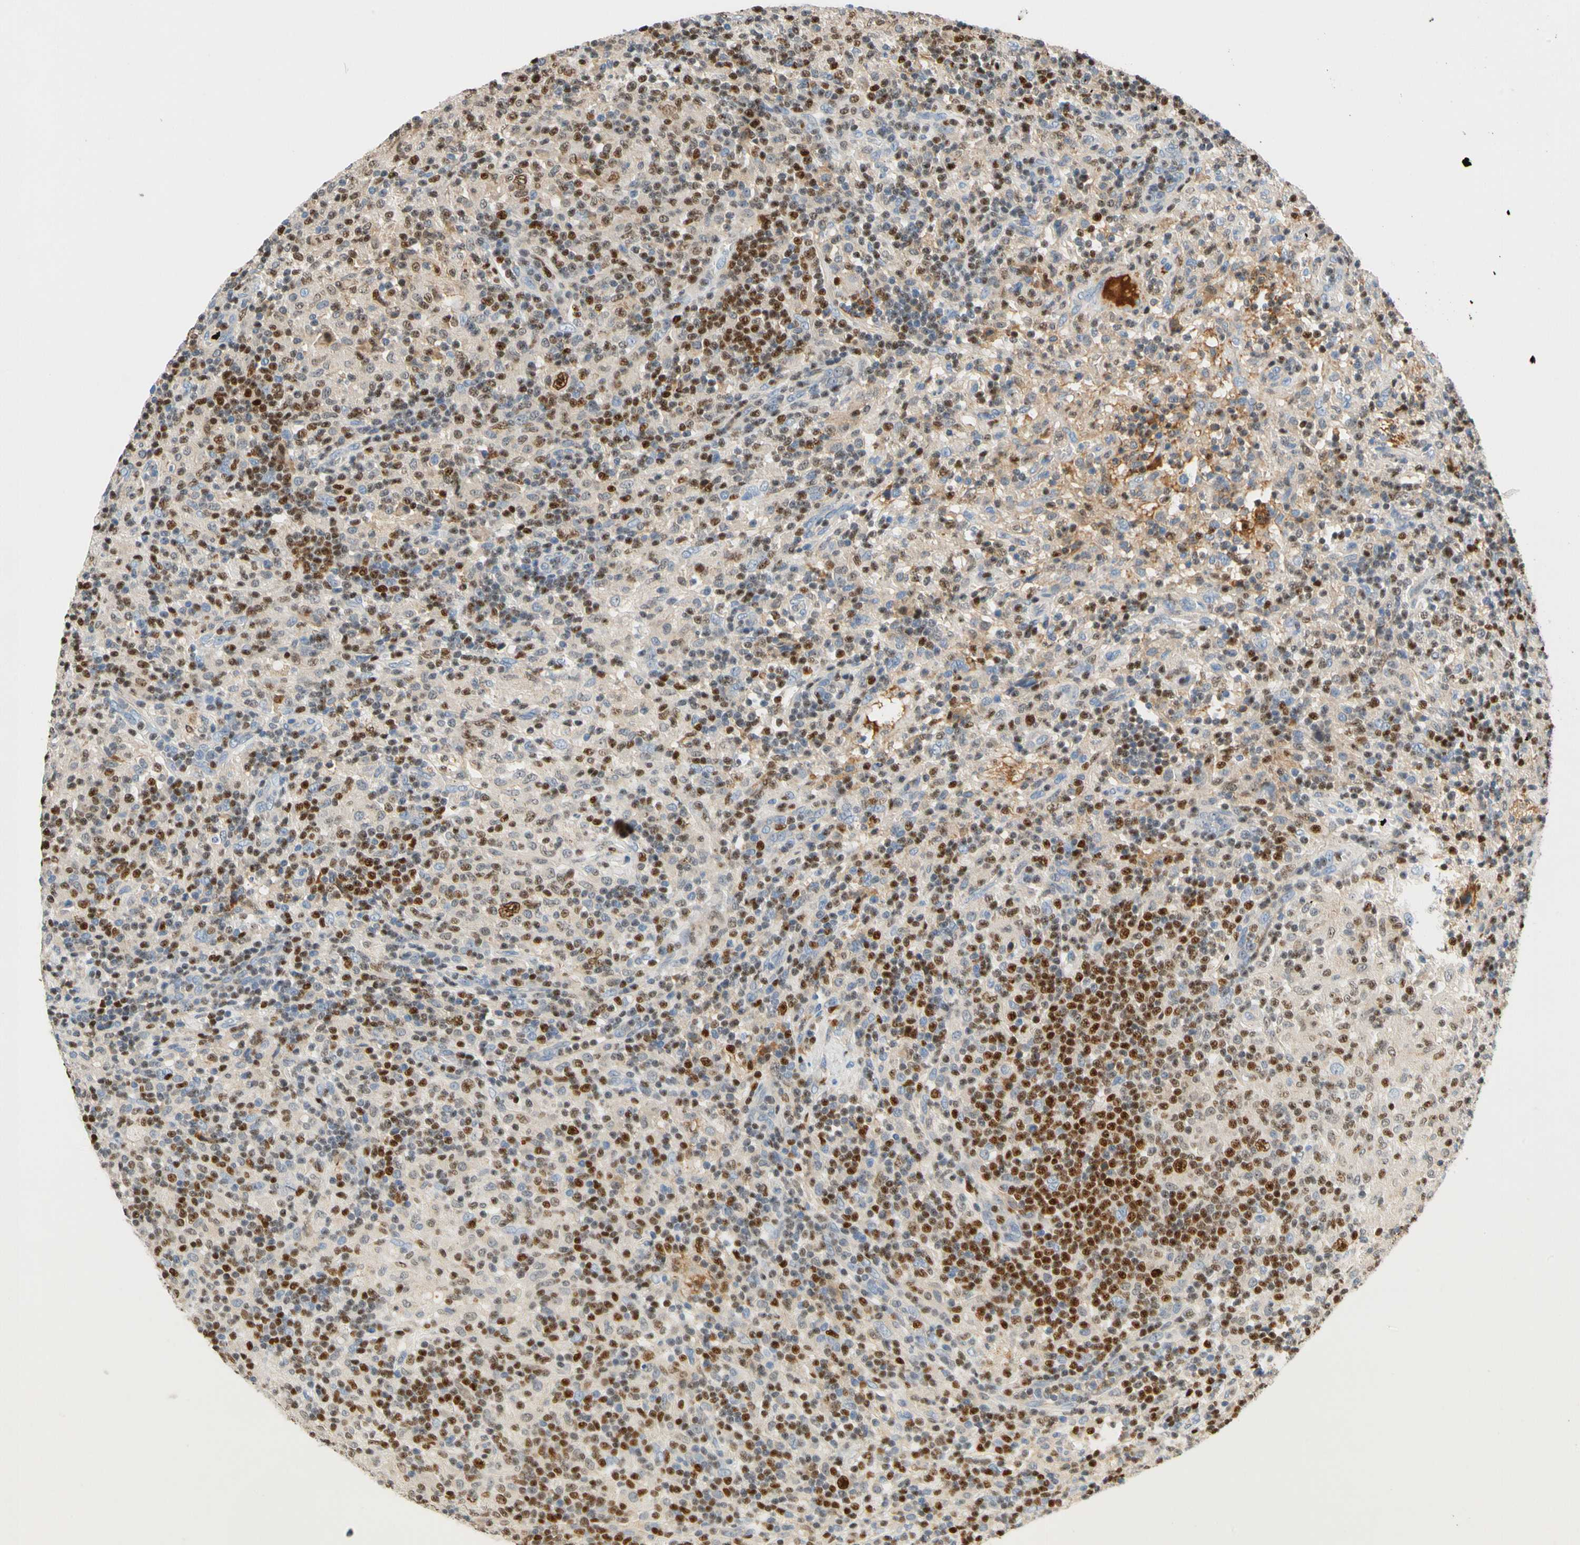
{"staining": {"intensity": "strong", "quantity": "25%-75%", "location": "nuclear"}, "tissue": "lymphoma", "cell_type": "Tumor cells", "image_type": "cancer", "snomed": [{"axis": "morphology", "description": "Hodgkin's disease, NOS"}, {"axis": "topography", "description": "Lymph node"}], "caption": "Immunohistochemistry photomicrograph of Hodgkin's disease stained for a protein (brown), which reveals high levels of strong nuclear staining in about 25%-75% of tumor cells.", "gene": "SP140", "patient": {"sex": "male", "age": 70}}